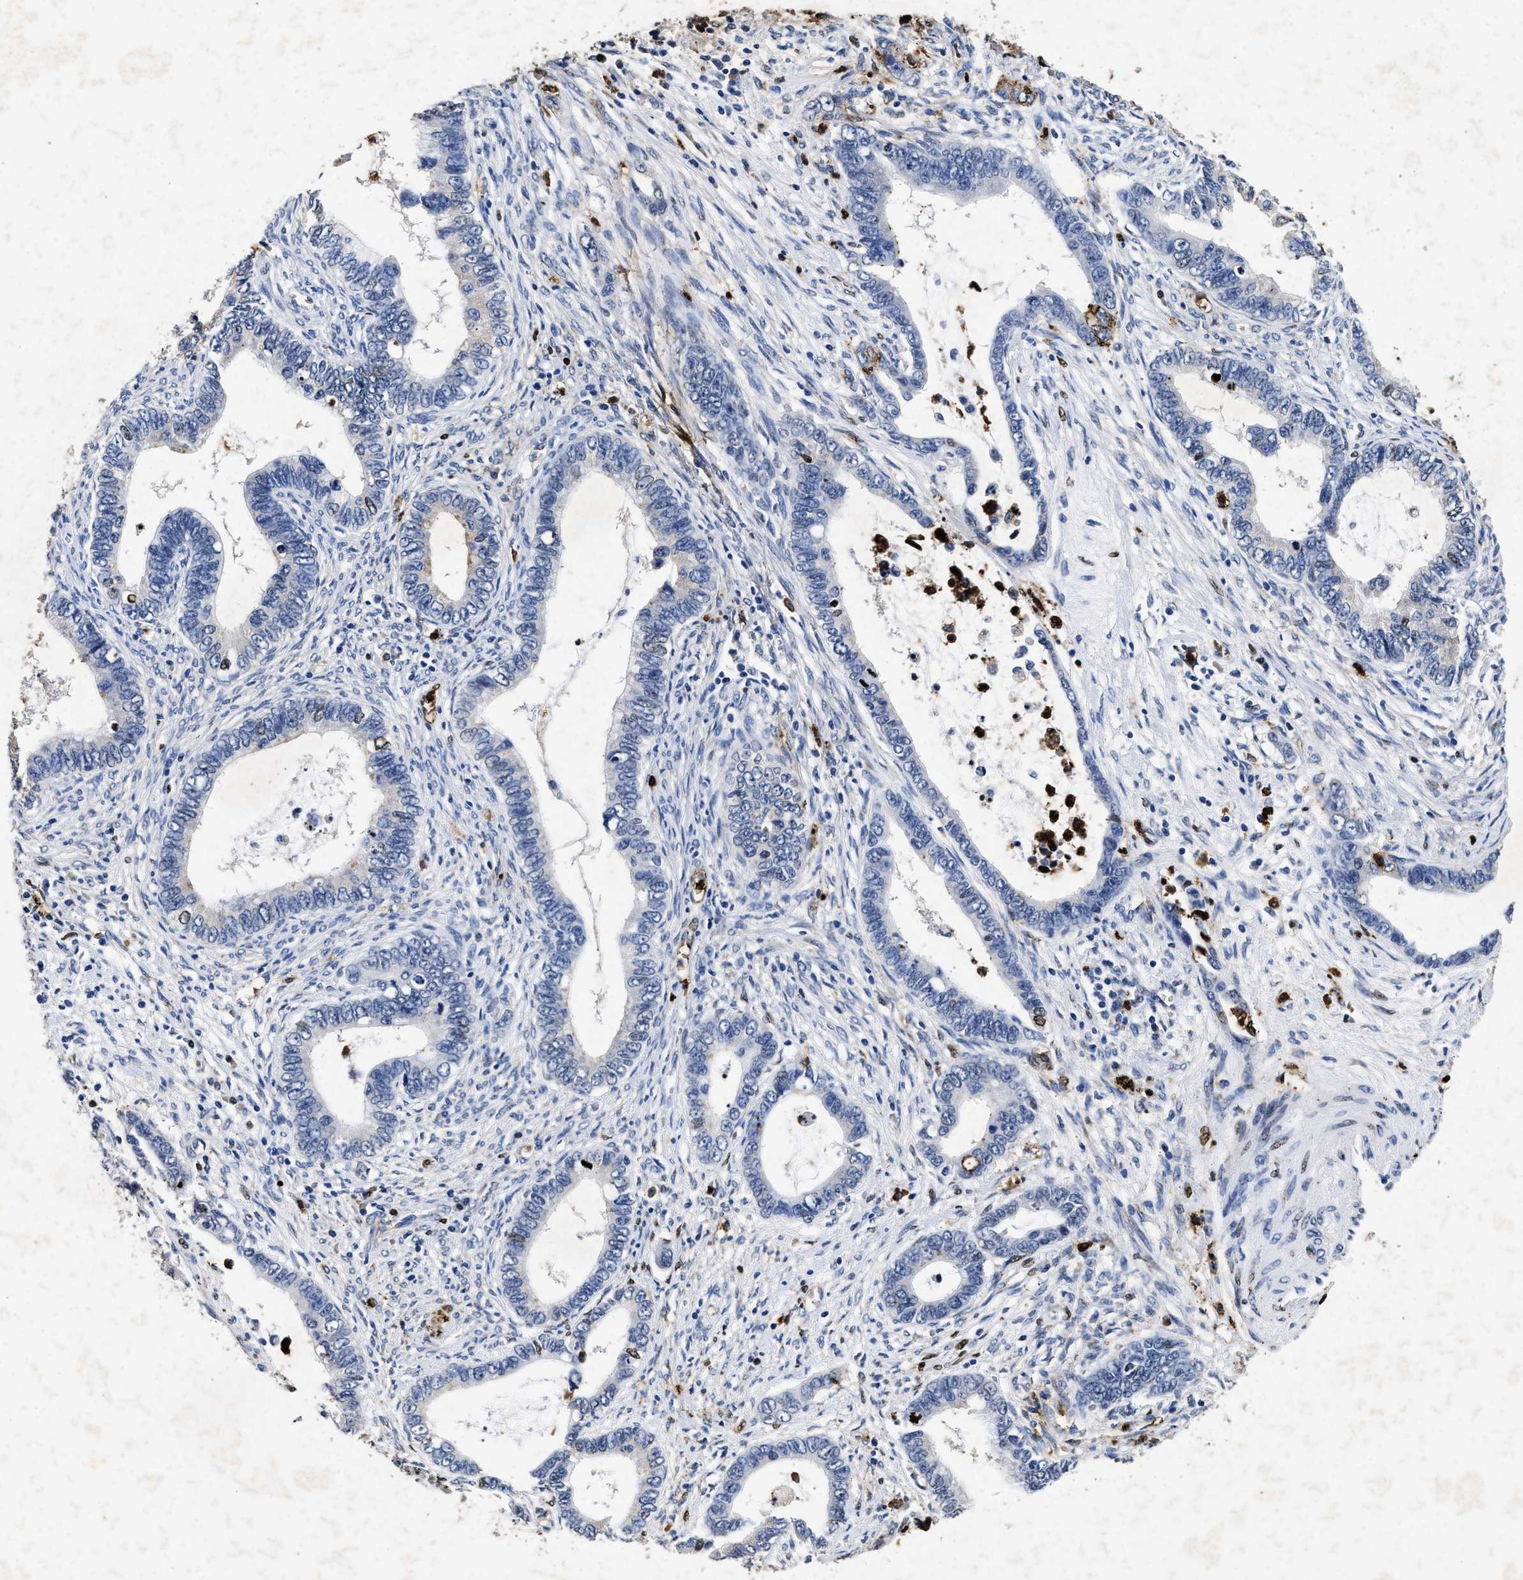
{"staining": {"intensity": "negative", "quantity": "none", "location": "none"}, "tissue": "cervical cancer", "cell_type": "Tumor cells", "image_type": "cancer", "snomed": [{"axis": "morphology", "description": "Adenocarcinoma, NOS"}, {"axis": "topography", "description": "Cervix"}], "caption": "This is an IHC histopathology image of human adenocarcinoma (cervical). There is no positivity in tumor cells.", "gene": "LTB4R2", "patient": {"sex": "female", "age": 44}}